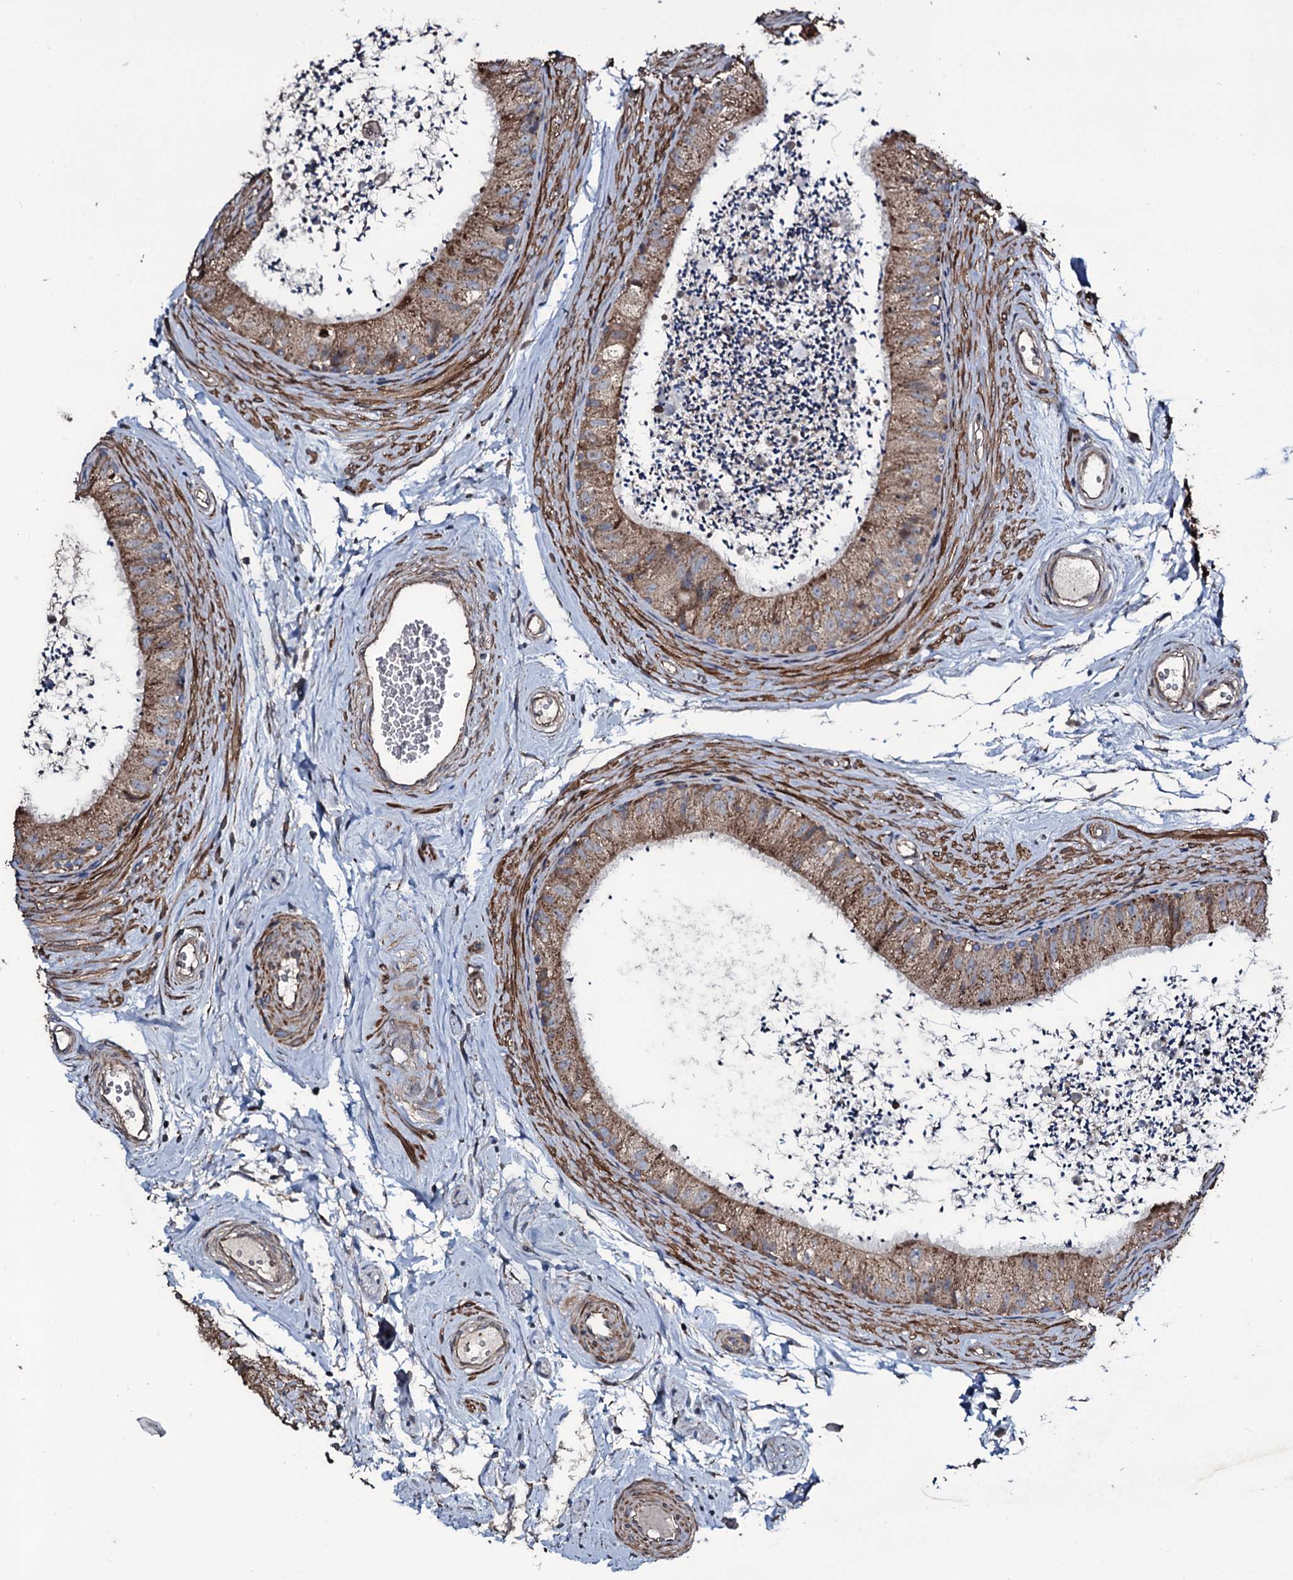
{"staining": {"intensity": "moderate", "quantity": ">75%", "location": "cytoplasmic/membranous"}, "tissue": "epididymis", "cell_type": "Glandular cells", "image_type": "normal", "snomed": [{"axis": "morphology", "description": "Normal tissue, NOS"}, {"axis": "topography", "description": "Epididymis"}], "caption": "Brown immunohistochemical staining in benign epididymis displays moderate cytoplasmic/membranous expression in approximately >75% of glandular cells. (DAB IHC with brightfield microscopy, high magnification).", "gene": "WIPF3", "patient": {"sex": "male", "age": 56}}